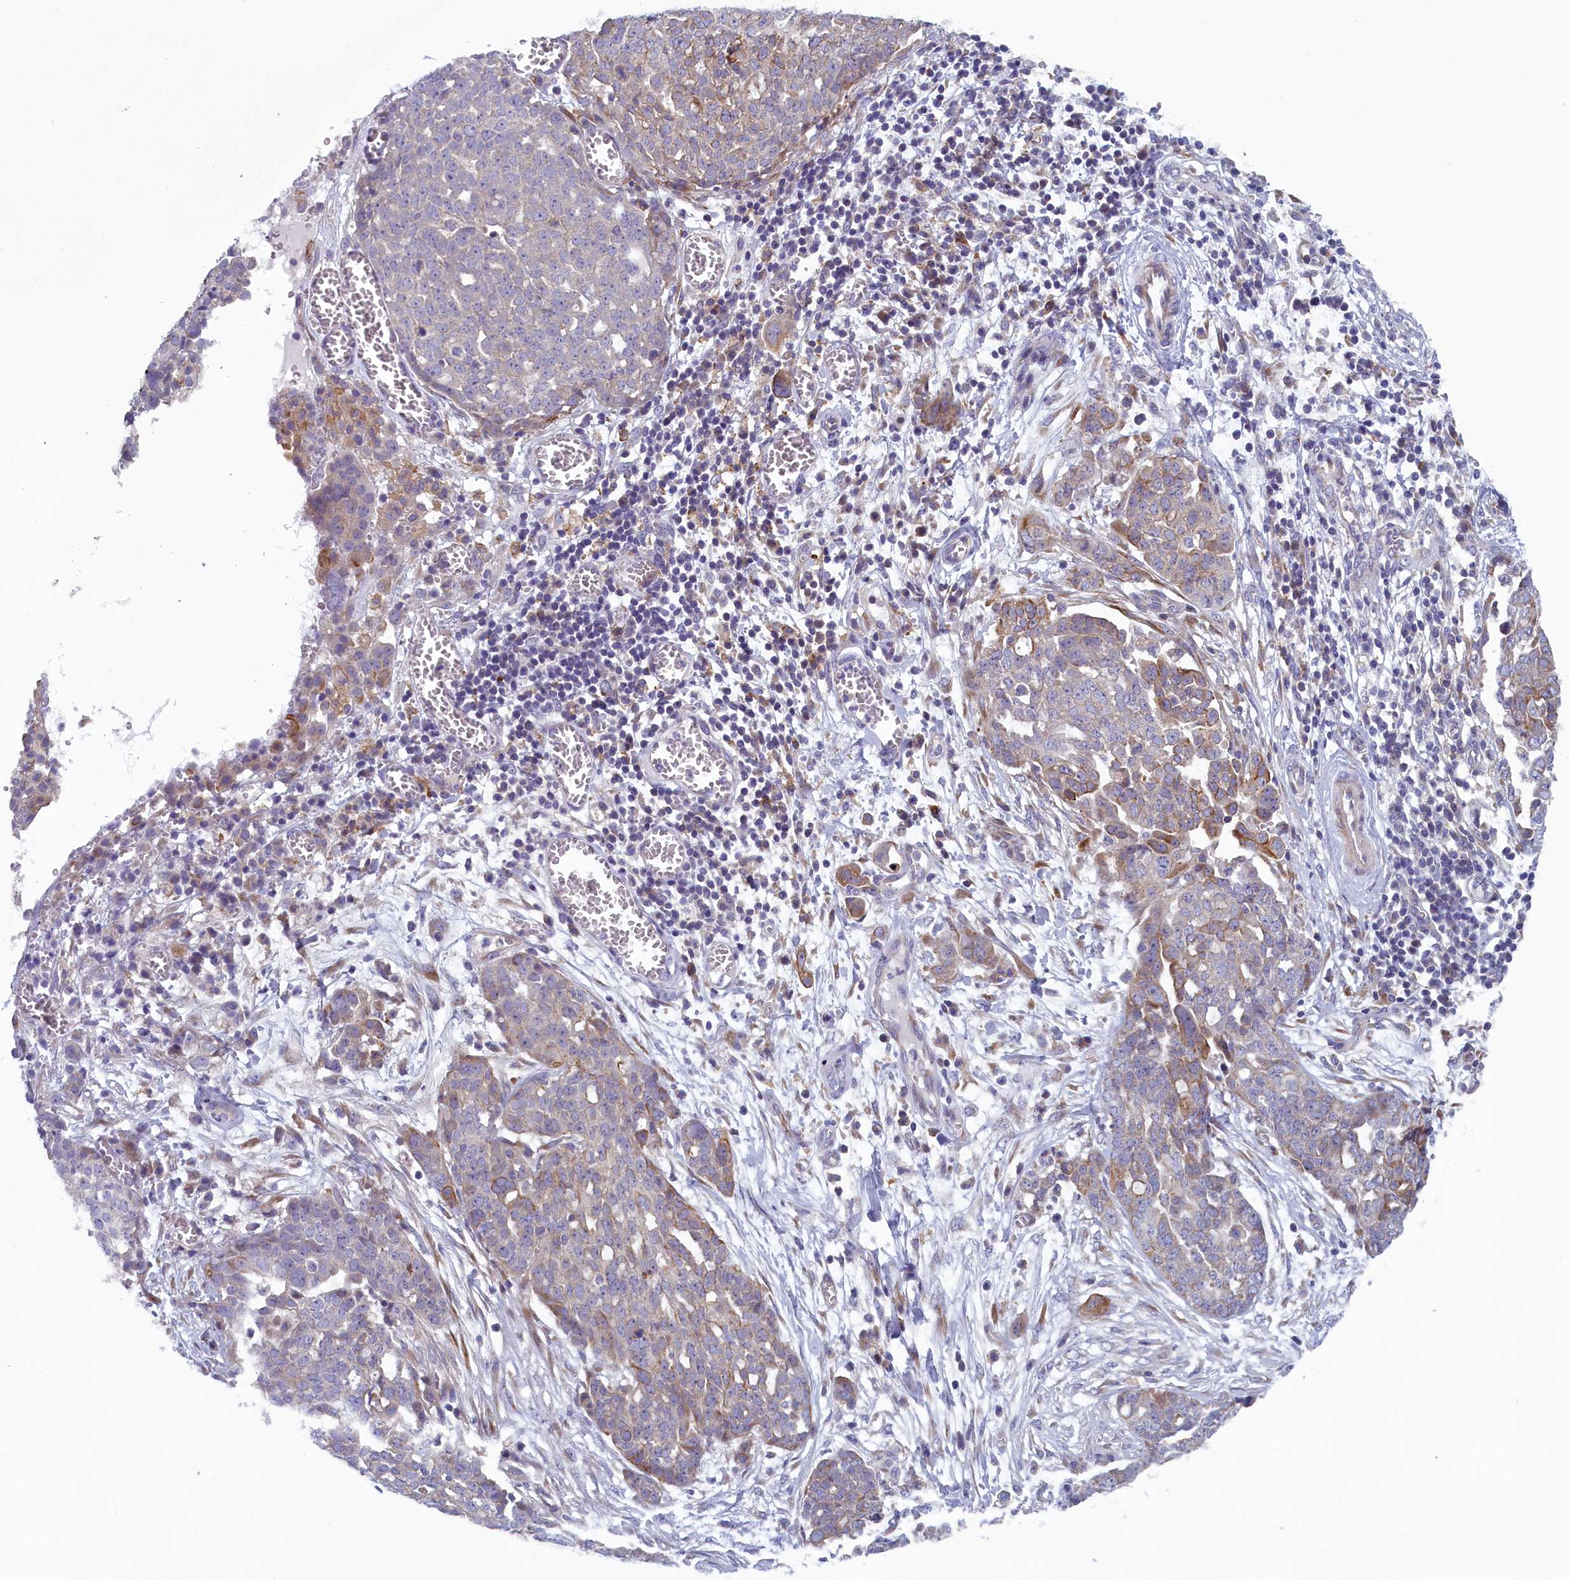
{"staining": {"intensity": "weak", "quantity": "<25%", "location": "cytoplasmic/membranous"}, "tissue": "ovarian cancer", "cell_type": "Tumor cells", "image_type": "cancer", "snomed": [{"axis": "morphology", "description": "Cystadenocarcinoma, serous, NOS"}, {"axis": "topography", "description": "Soft tissue"}, {"axis": "topography", "description": "Ovary"}], "caption": "A histopathology image of ovarian cancer (serous cystadenocarcinoma) stained for a protein shows no brown staining in tumor cells.", "gene": "ANKRD39", "patient": {"sex": "female", "age": 57}}